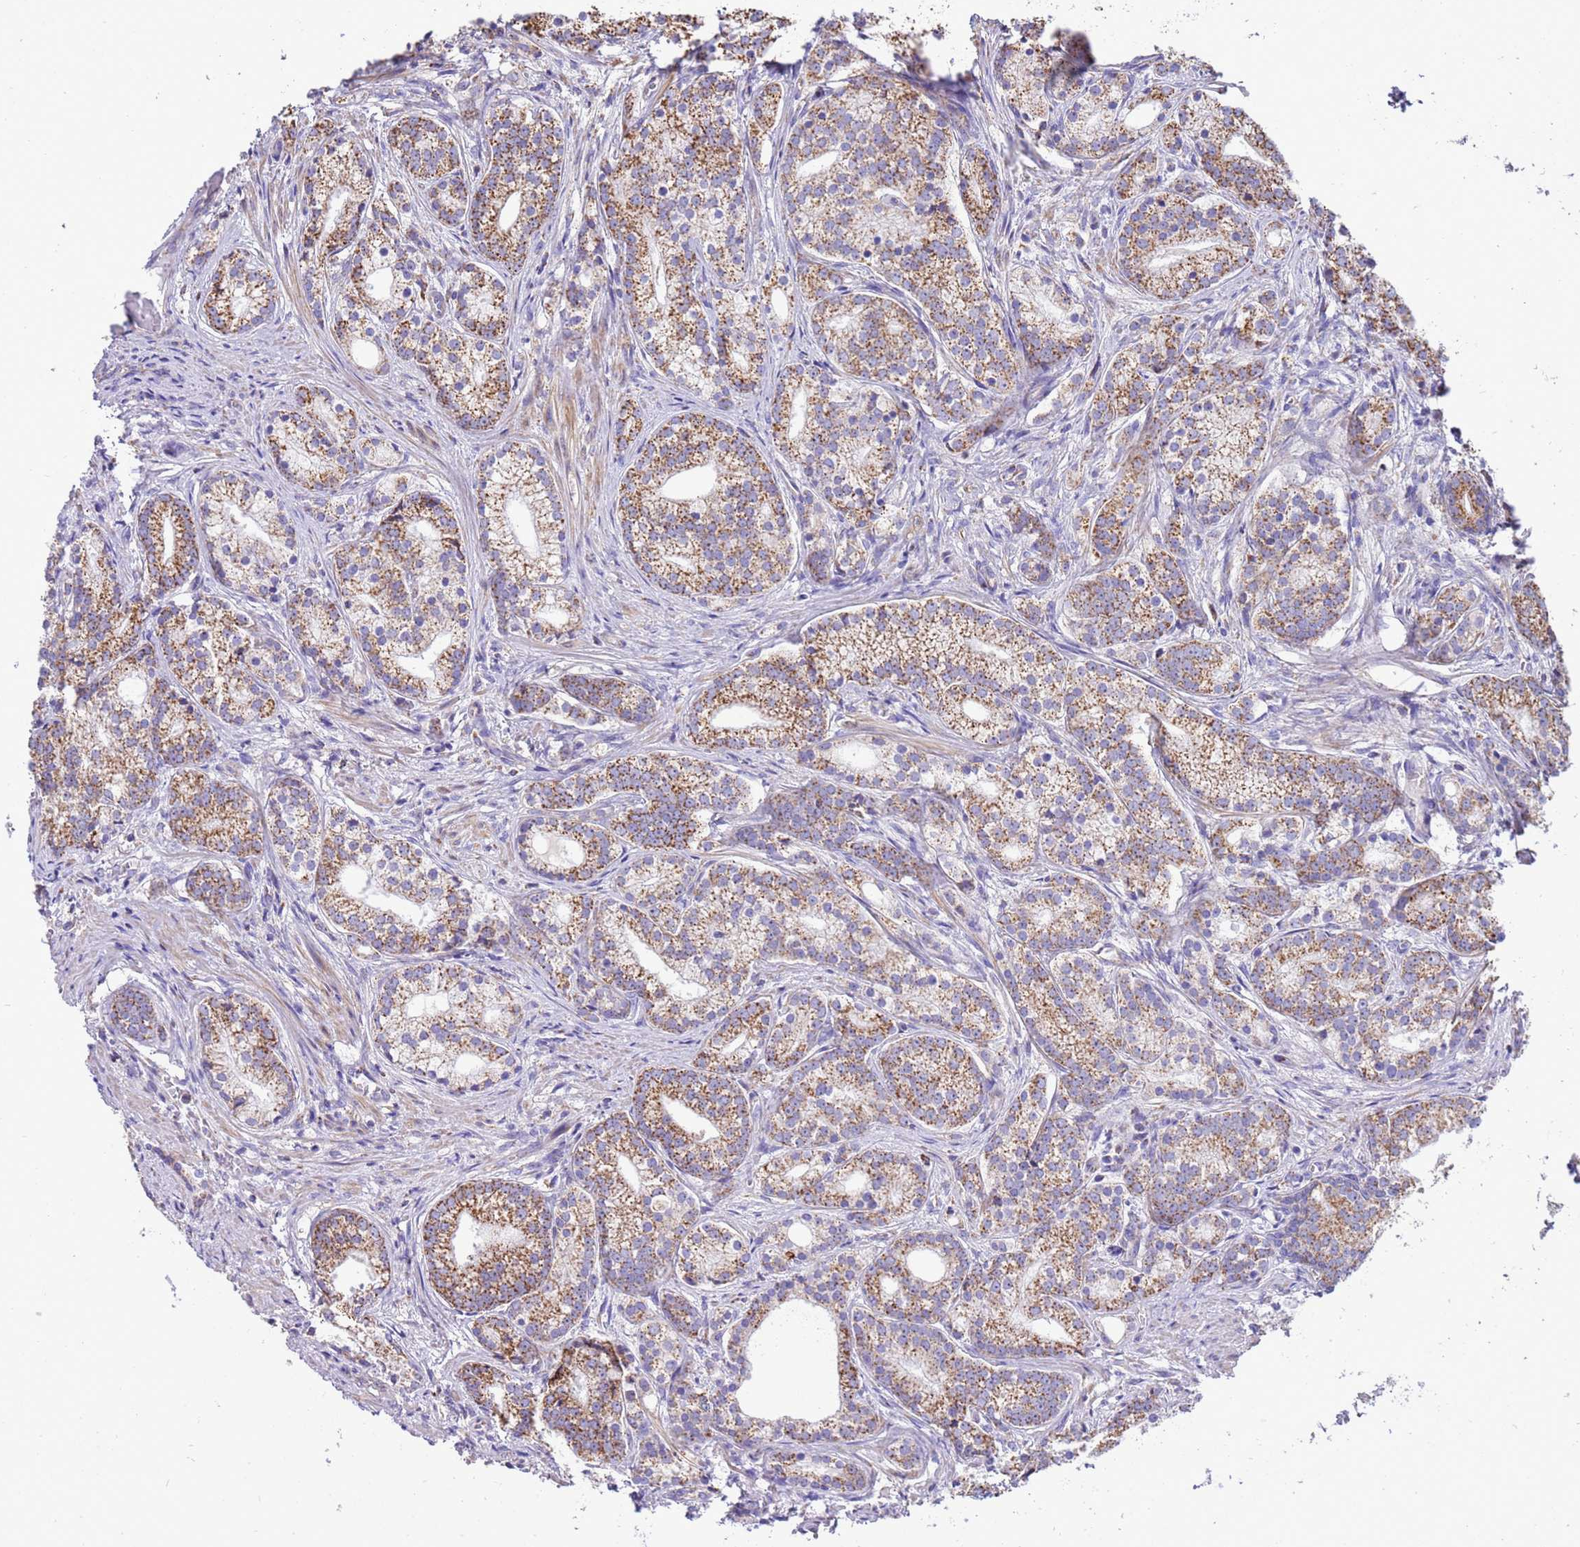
{"staining": {"intensity": "moderate", "quantity": ">75%", "location": "cytoplasmic/membranous"}, "tissue": "prostate cancer", "cell_type": "Tumor cells", "image_type": "cancer", "snomed": [{"axis": "morphology", "description": "Adenocarcinoma, Low grade"}, {"axis": "topography", "description": "Prostate"}], "caption": "The image shows immunohistochemical staining of low-grade adenocarcinoma (prostate). There is moderate cytoplasmic/membranous positivity is identified in about >75% of tumor cells. The staining was performed using DAB (3,3'-diaminobenzidine), with brown indicating positive protein expression. Nuclei are stained blue with hematoxylin.", "gene": "RNF165", "patient": {"sex": "male", "age": 71}}